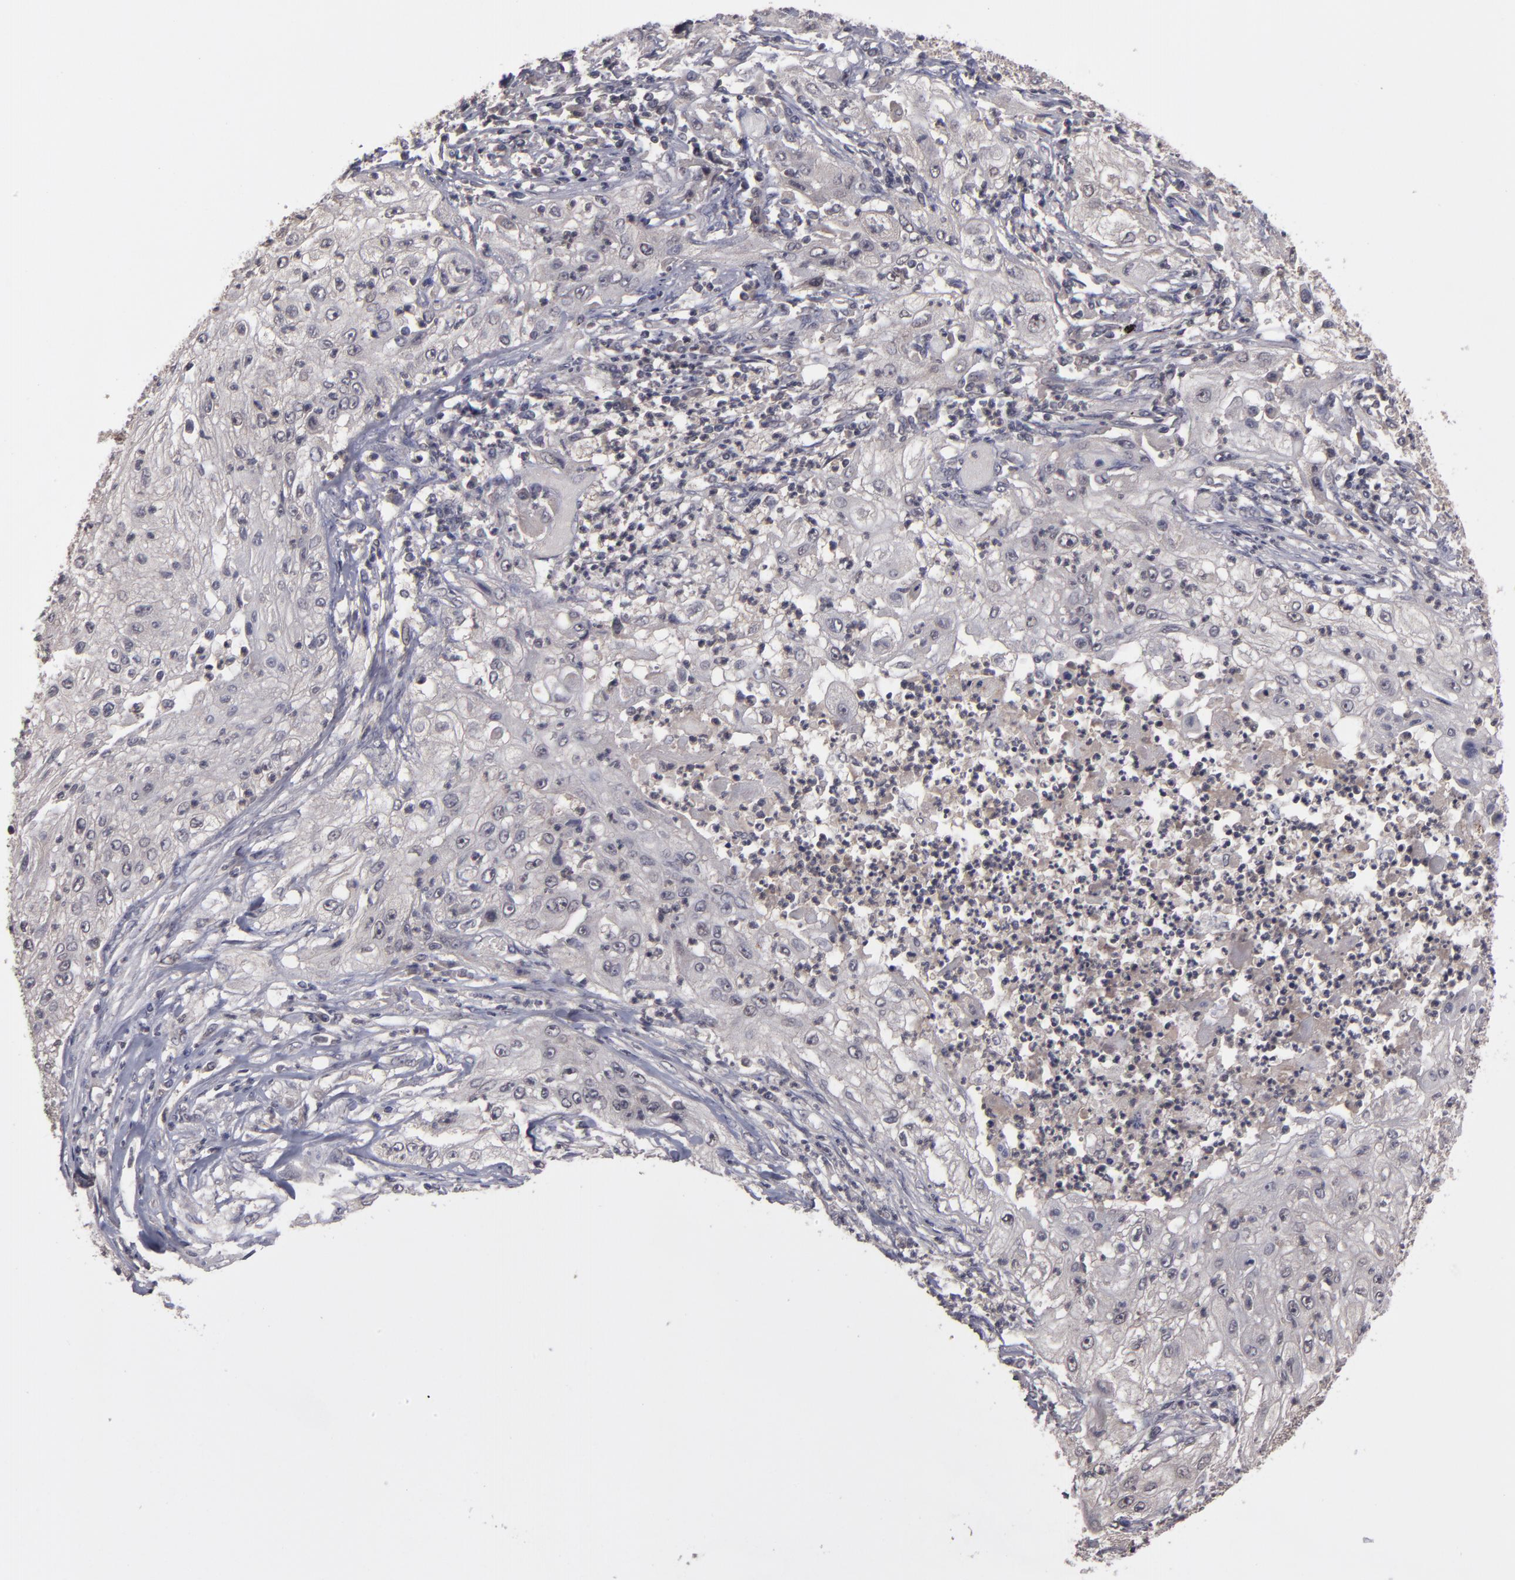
{"staining": {"intensity": "weak", "quantity": "<25%", "location": "cytoplasmic/membranous,nuclear"}, "tissue": "lung cancer", "cell_type": "Tumor cells", "image_type": "cancer", "snomed": [{"axis": "morphology", "description": "Inflammation, NOS"}, {"axis": "morphology", "description": "Squamous cell carcinoma, NOS"}, {"axis": "topography", "description": "Lymph node"}, {"axis": "topography", "description": "Soft tissue"}, {"axis": "topography", "description": "Lung"}], "caption": "An IHC histopathology image of squamous cell carcinoma (lung) is shown. There is no staining in tumor cells of squamous cell carcinoma (lung). Nuclei are stained in blue.", "gene": "TYMS", "patient": {"sex": "male", "age": 66}}